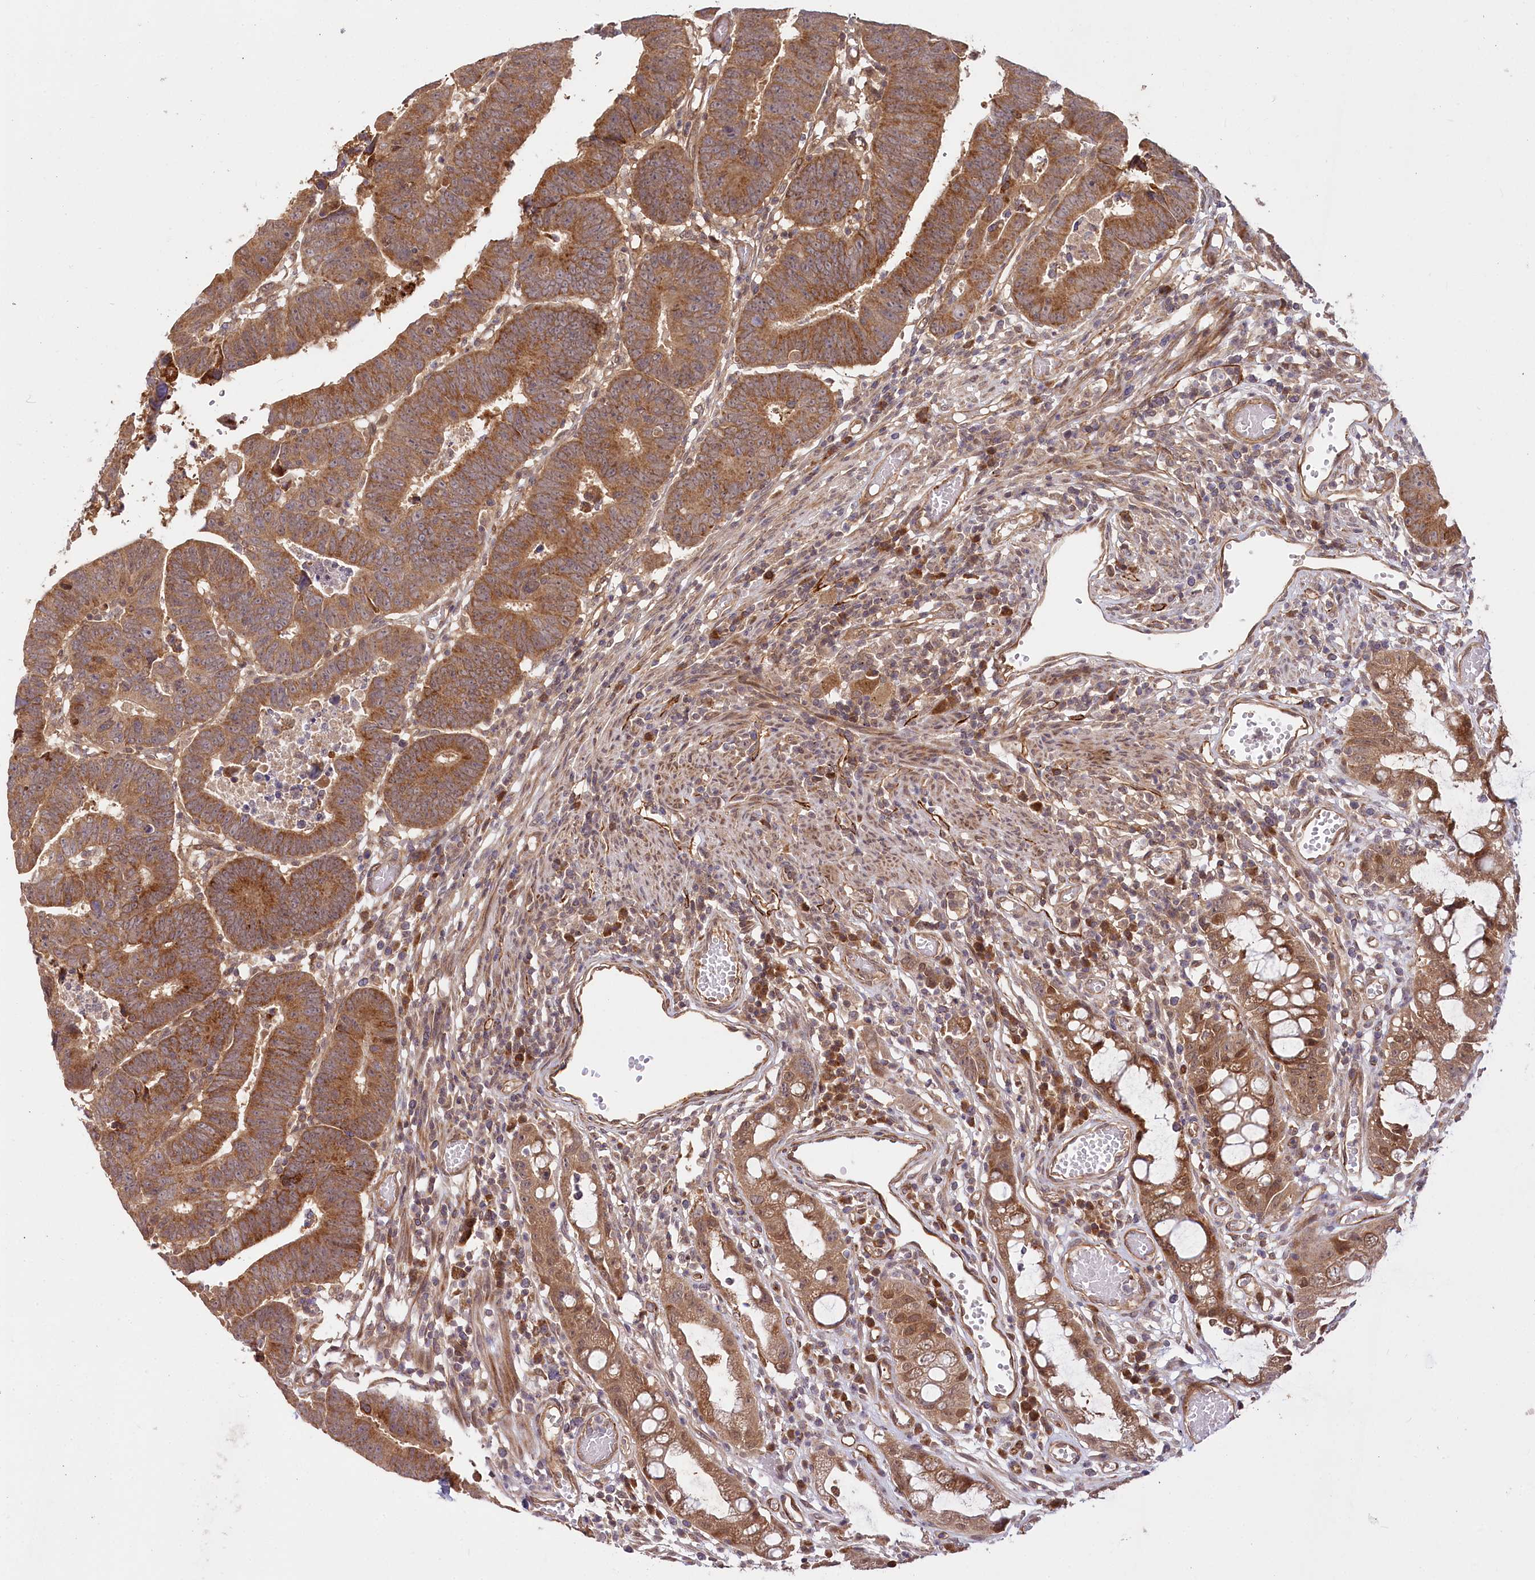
{"staining": {"intensity": "moderate", "quantity": ">75%", "location": "cytoplasmic/membranous"}, "tissue": "colorectal cancer", "cell_type": "Tumor cells", "image_type": "cancer", "snomed": [{"axis": "morphology", "description": "Adenocarcinoma, NOS"}, {"axis": "topography", "description": "Rectum"}], "caption": "High-magnification brightfield microscopy of adenocarcinoma (colorectal) stained with DAB (brown) and counterstained with hematoxylin (blue). tumor cells exhibit moderate cytoplasmic/membranous positivity is identified in about>75% of cells.", "gene": "CEP70", "patient": {"sex": "female", "age": 65}}